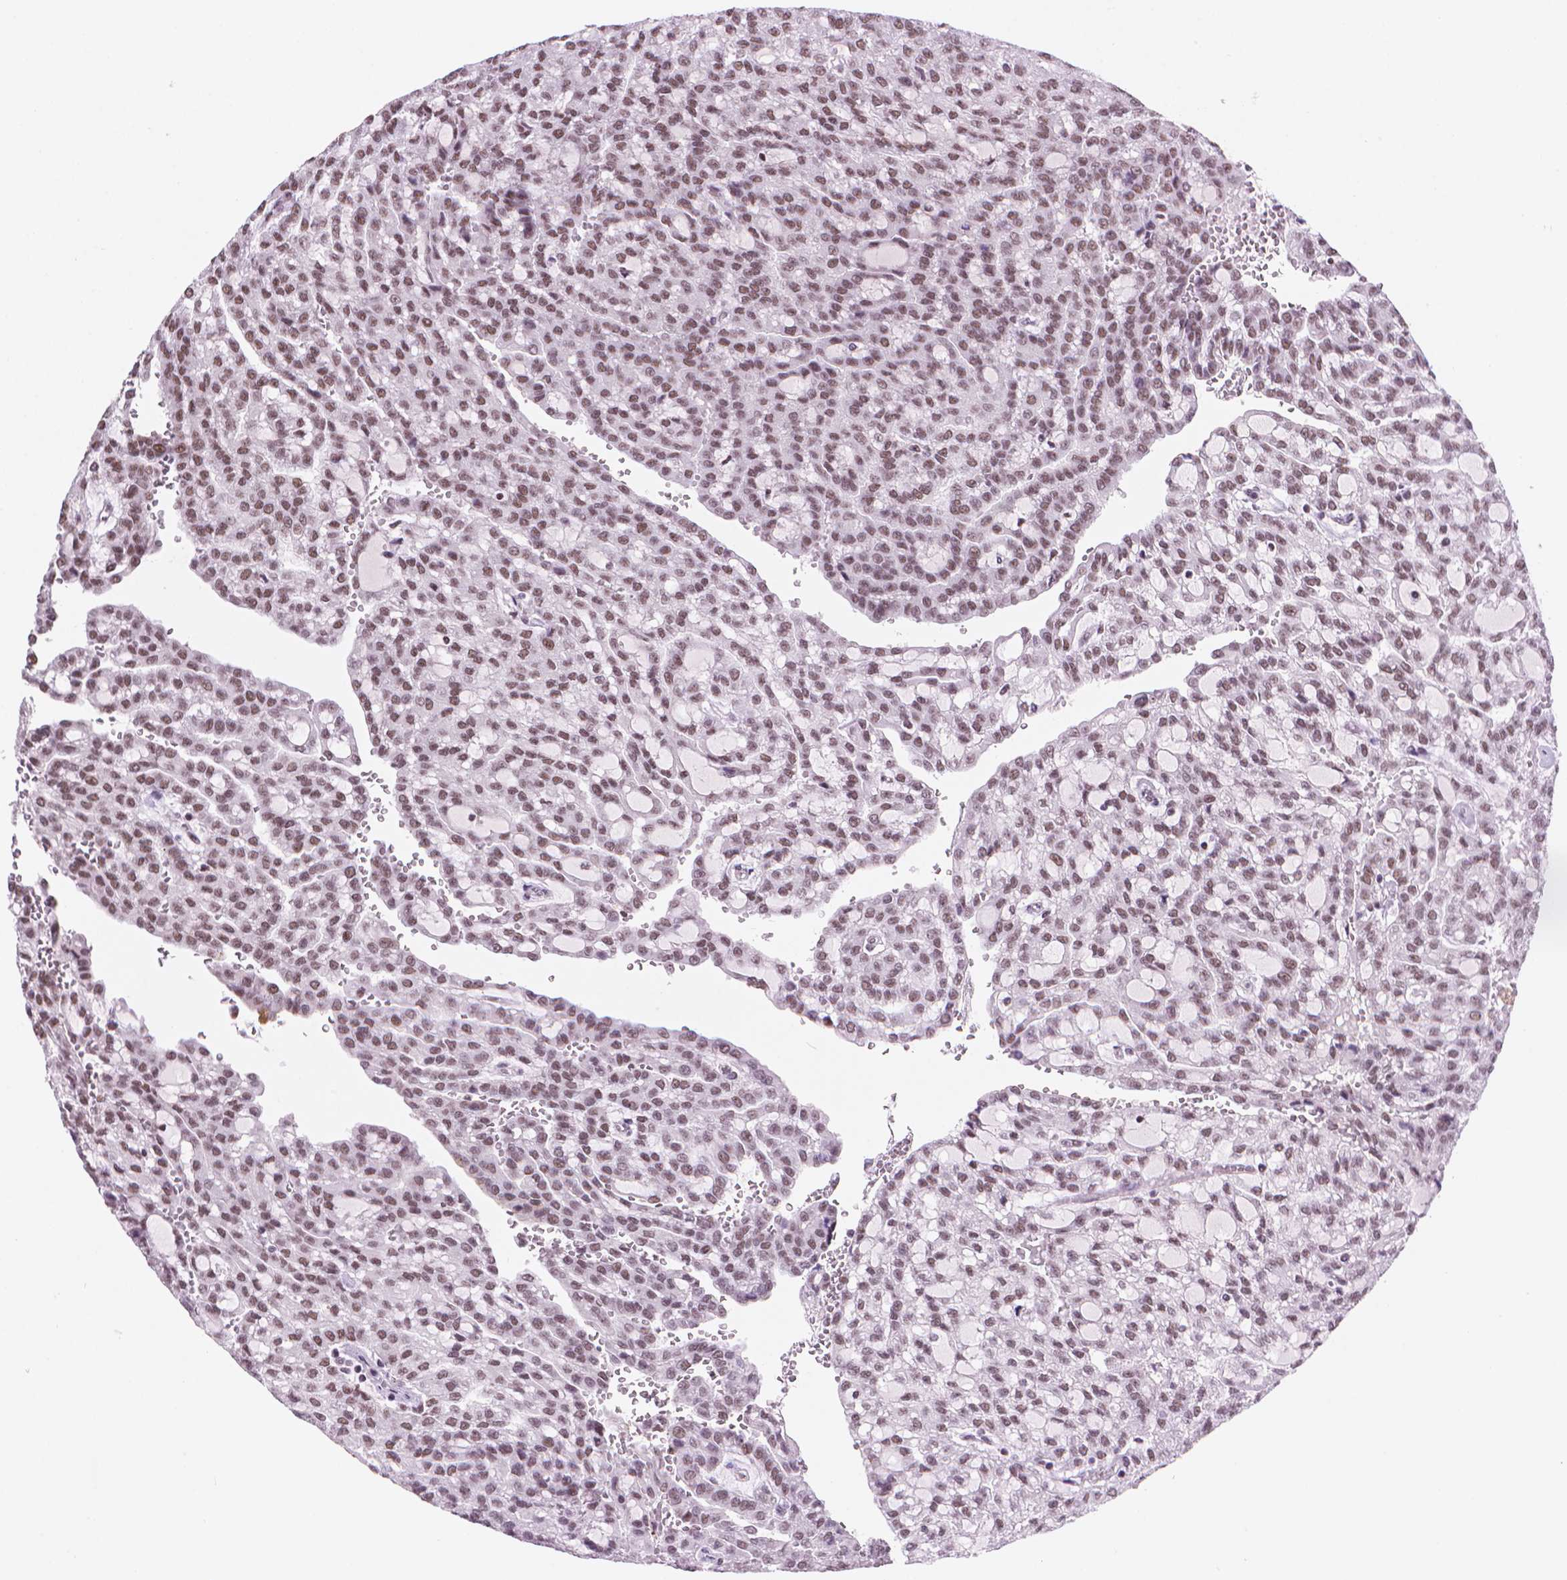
{"staining": {"intensity": "moderate", "quantity": "25%-75%", "location": "nuclear"}, "tissue": "renal cancer", "cell_type": "Tumor cells", "image_type": "cancer", "snomed": [{"axis": "morphology", "description": "Adenocarcinoma, NOS"}, {"axis": "topography", "description": "Kidney"}], "caption": "Moderate nuclear protein expression is identified in approximately 25%-75% of tumor cells in renal cancer.", "gene": "RPA4", "patient": {"sex": "male", "age": 63}}